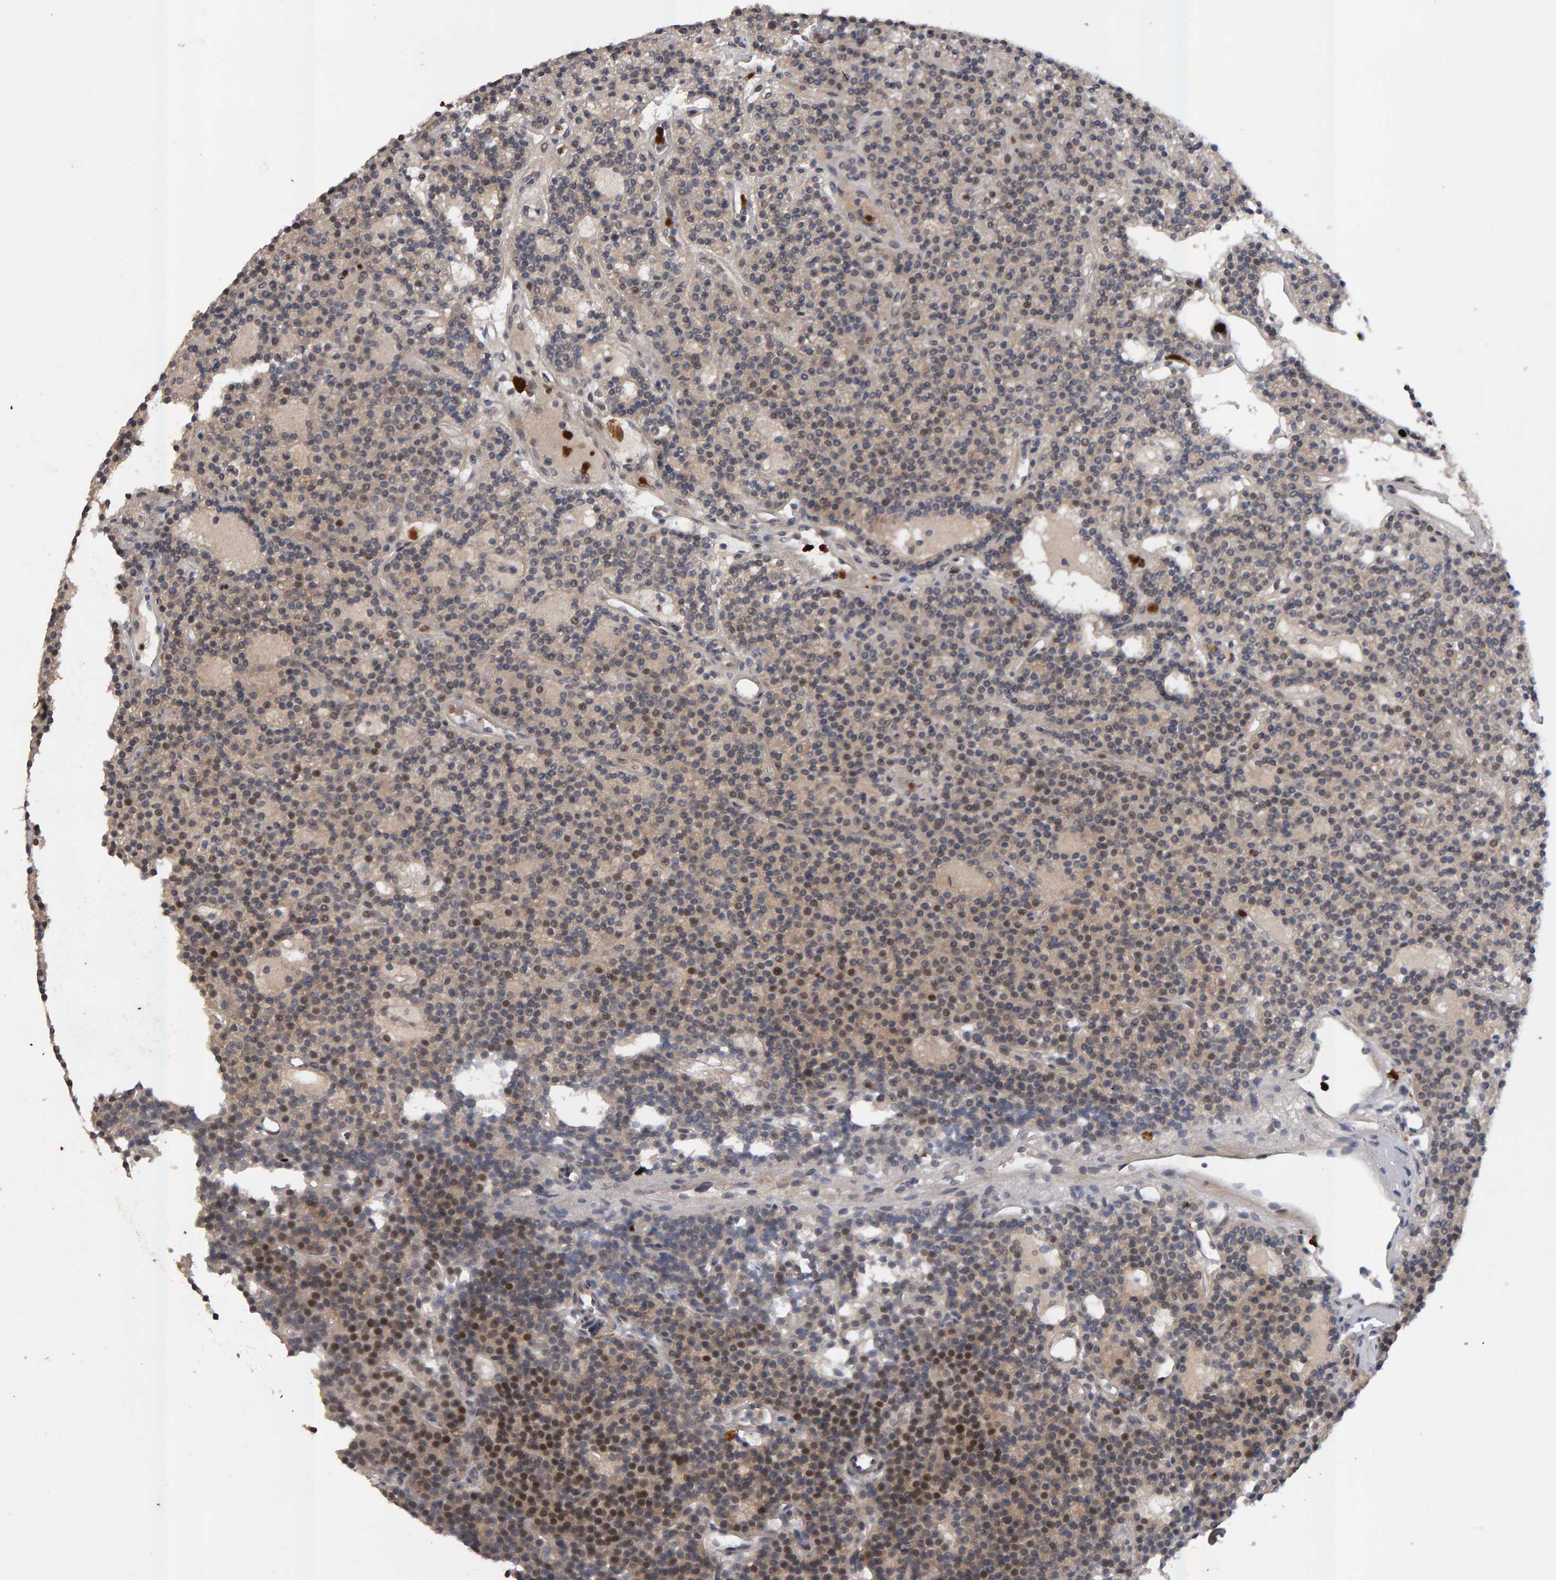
{"staining": {"intensity": "moderate", "quantity": "25%-75%", "location": "cytoplasmic/membranous,nuclear"}, "tissue": "parathyroid gland", "cell_type": "Glandular cells", "image_type": "normal", "snomed": [{"axis": "morphology", "description": "Normal tissue, NOS"}, {"axis": "topography", "description": "Parathyroid gland"}], "caption": "Moderate cytoplasmic/membranous,nuclear protein staining is appreciated in about 25%-75% of glandular cells in parathyroid gland.", "gene": "IPO8", "patient": {"sex": "male", "age": 75}}